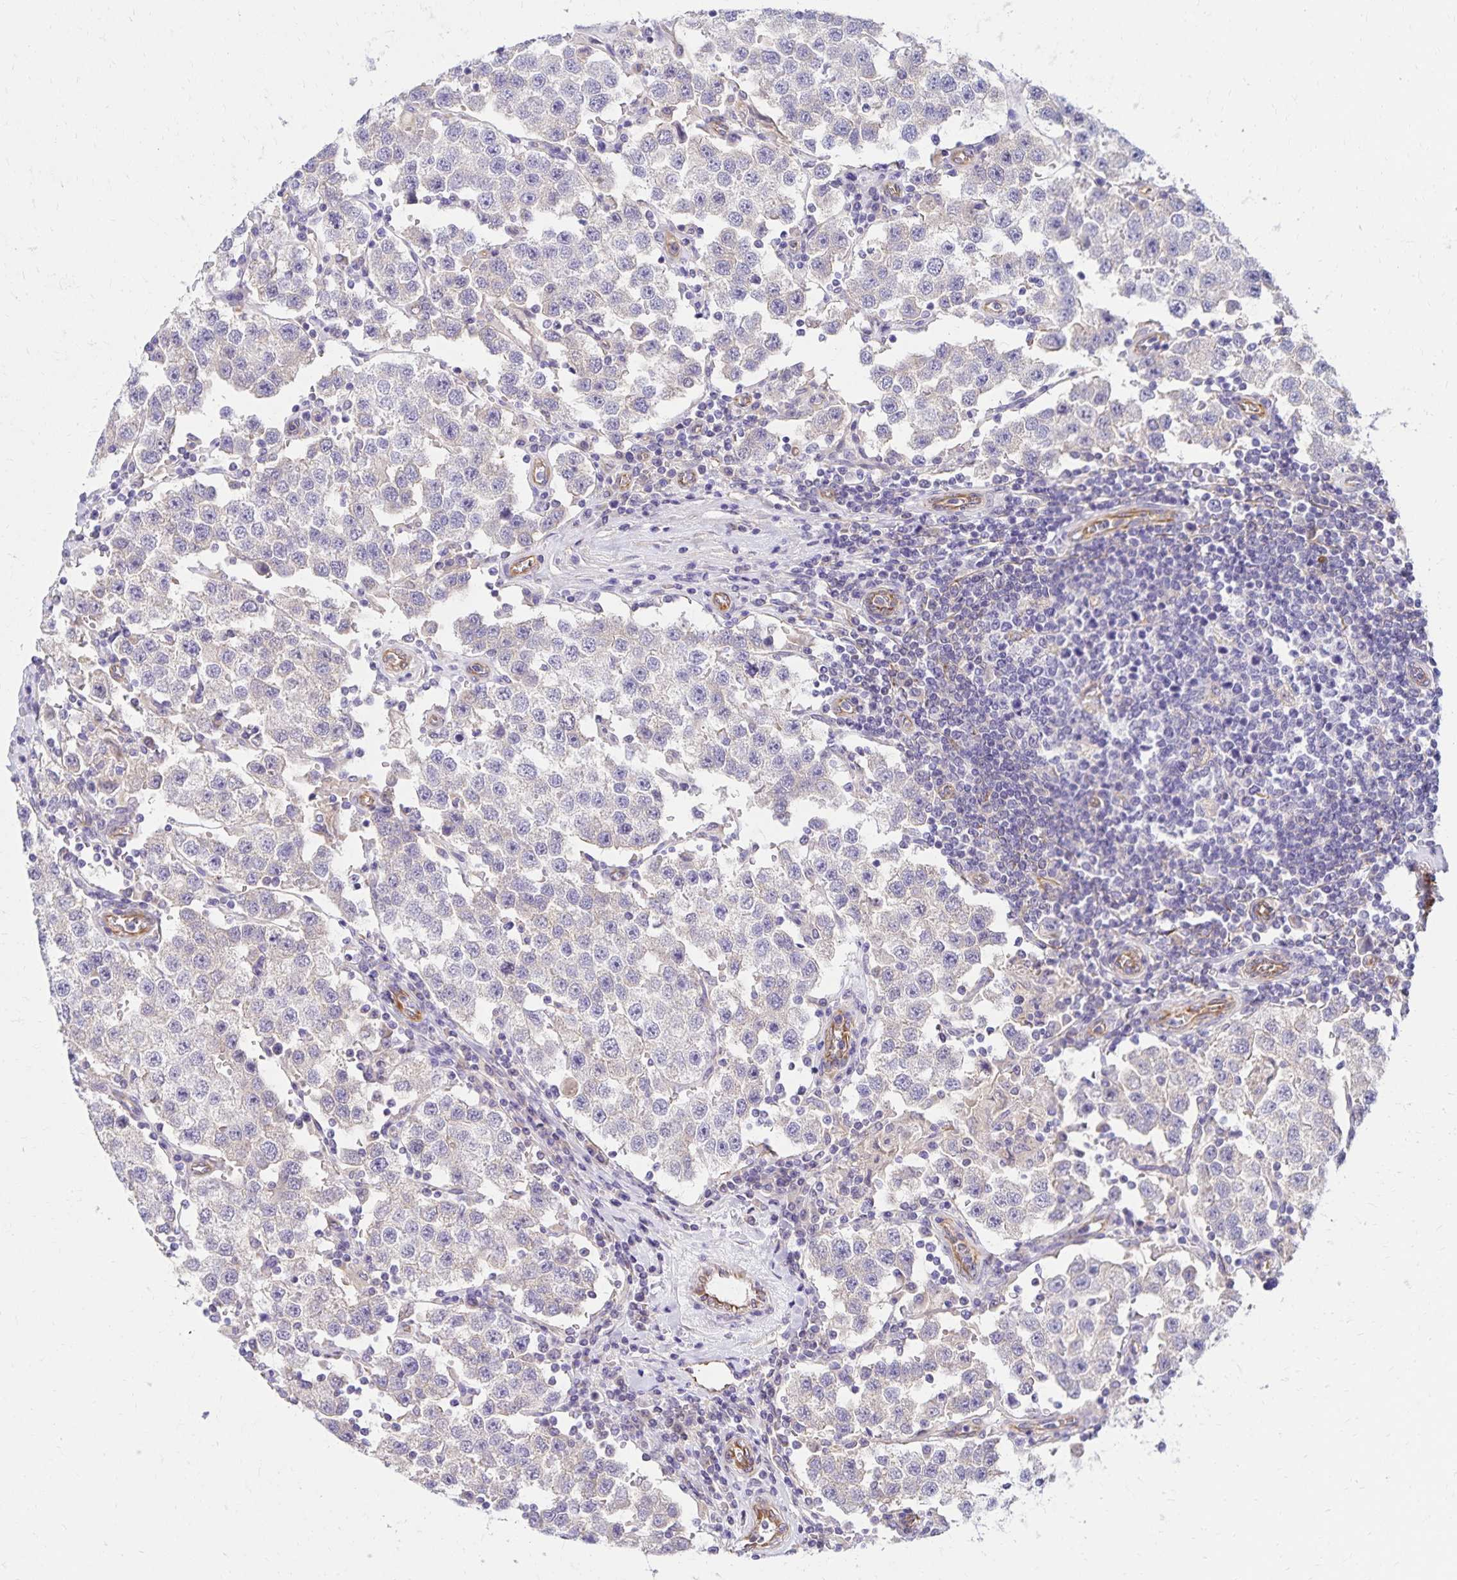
{"staining": {"intensity": "negative", "quantity": "none", "location": "none"}, "tissue": "testis cancer", "cell_type": "Tumor cells", "image_type": "cancer", "snomed": [{"axis": "morphology", "description": "Seminoma, NOS"}, {"axis": "topography", "description": "Testis"}], "caption": "Protein analysis of testis cancer (seminoma) reveals no significant expression in tumor cells.", "gene": "TRPV6", "patient": {"sex": "male", "age": 37}}